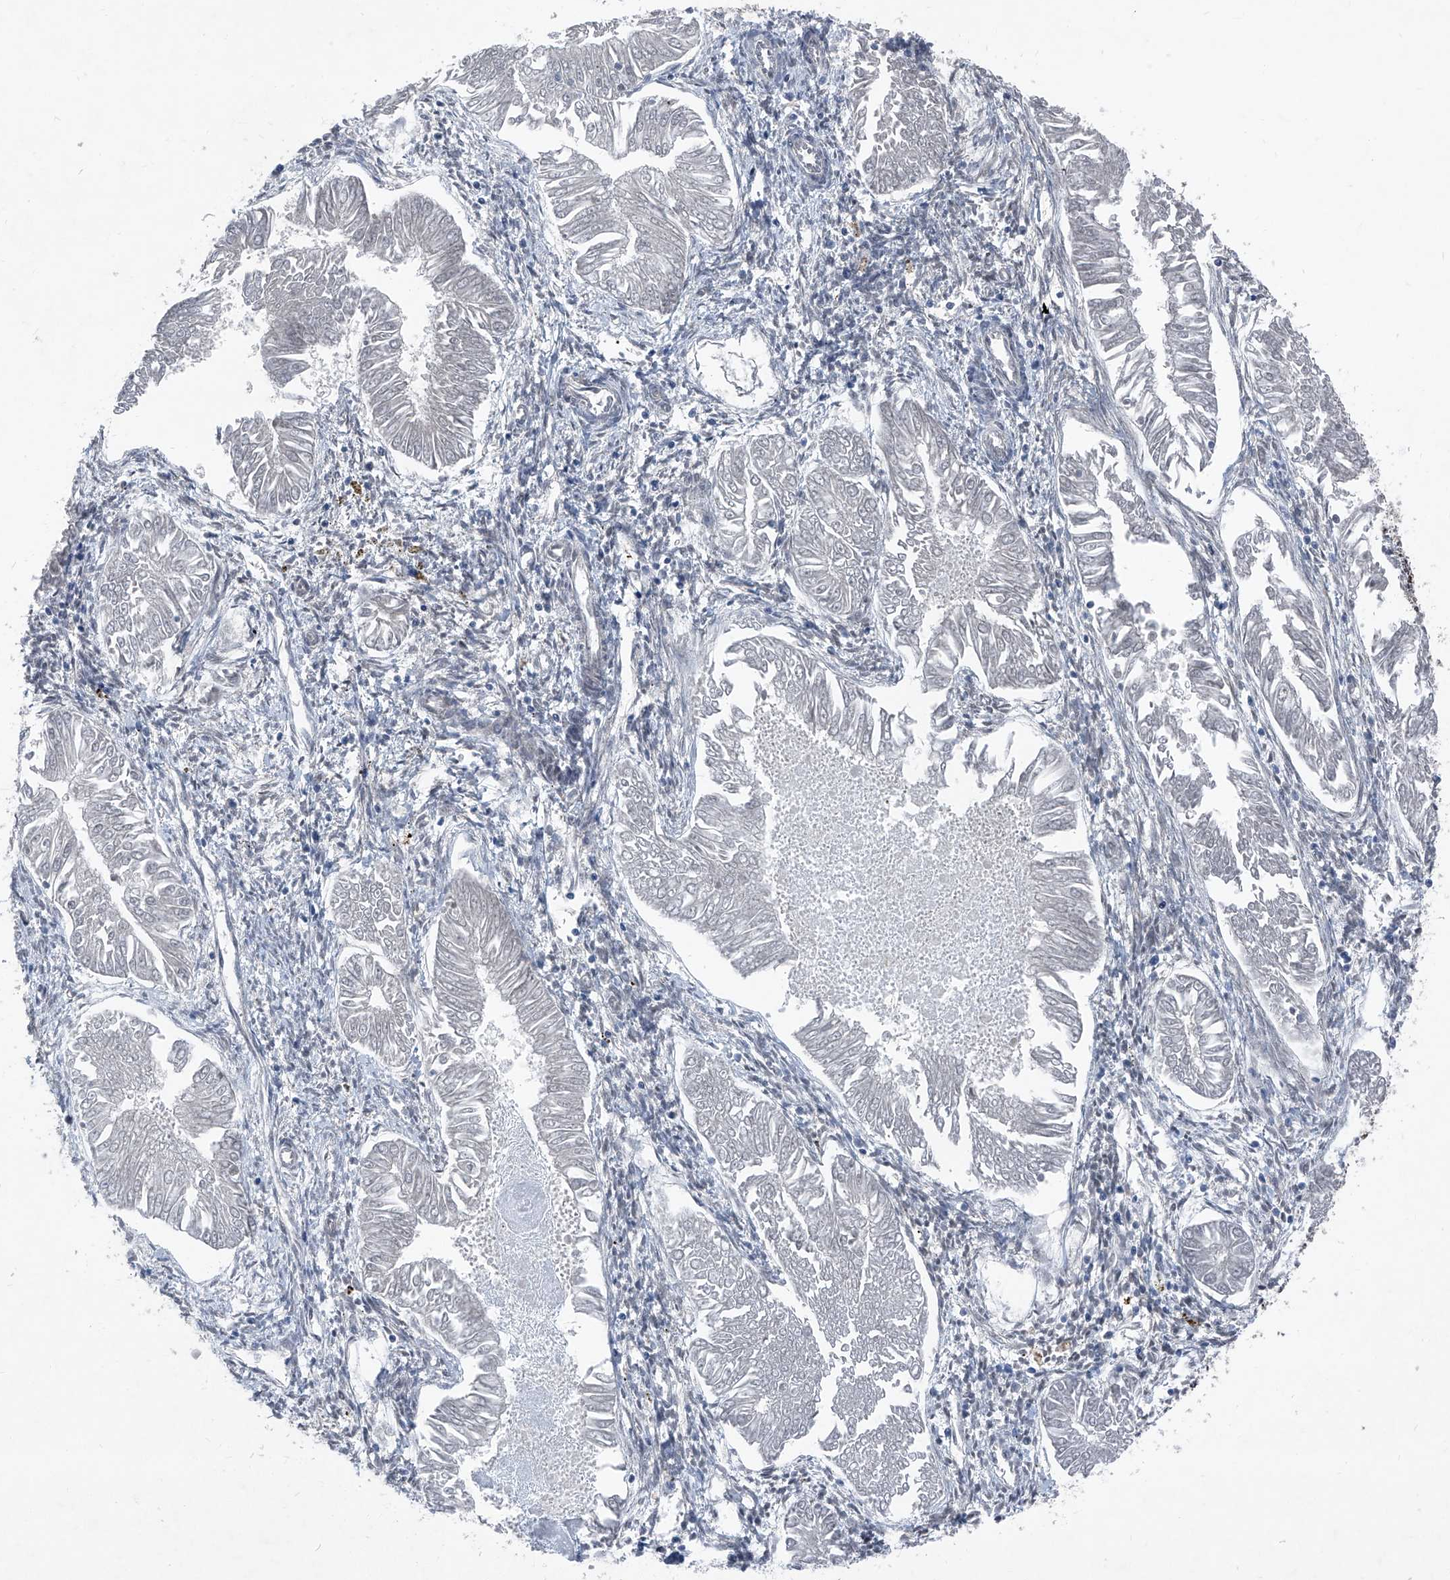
{"staining": {"intensity": "negative", "quantity": "none", "location": "none"}, "tissue": "endometrial cancer", "cell_type": "Tumor cells", "image_type": "cancer", "snomed": [{"axis": "morphology", "description": "Adenocarcinoma, NOS"}, {"axis": "topography", "description": "Endometrium"}], "caption": "An immunohistochemistry photomicrograph of endometrial cancer (adenocarcinoma) is shown. There is no staining in tumor cells of endometrial cancer (adenocarcinoma).", "gene": "COA7", "patient": {"sex": "female", "age": 53}}